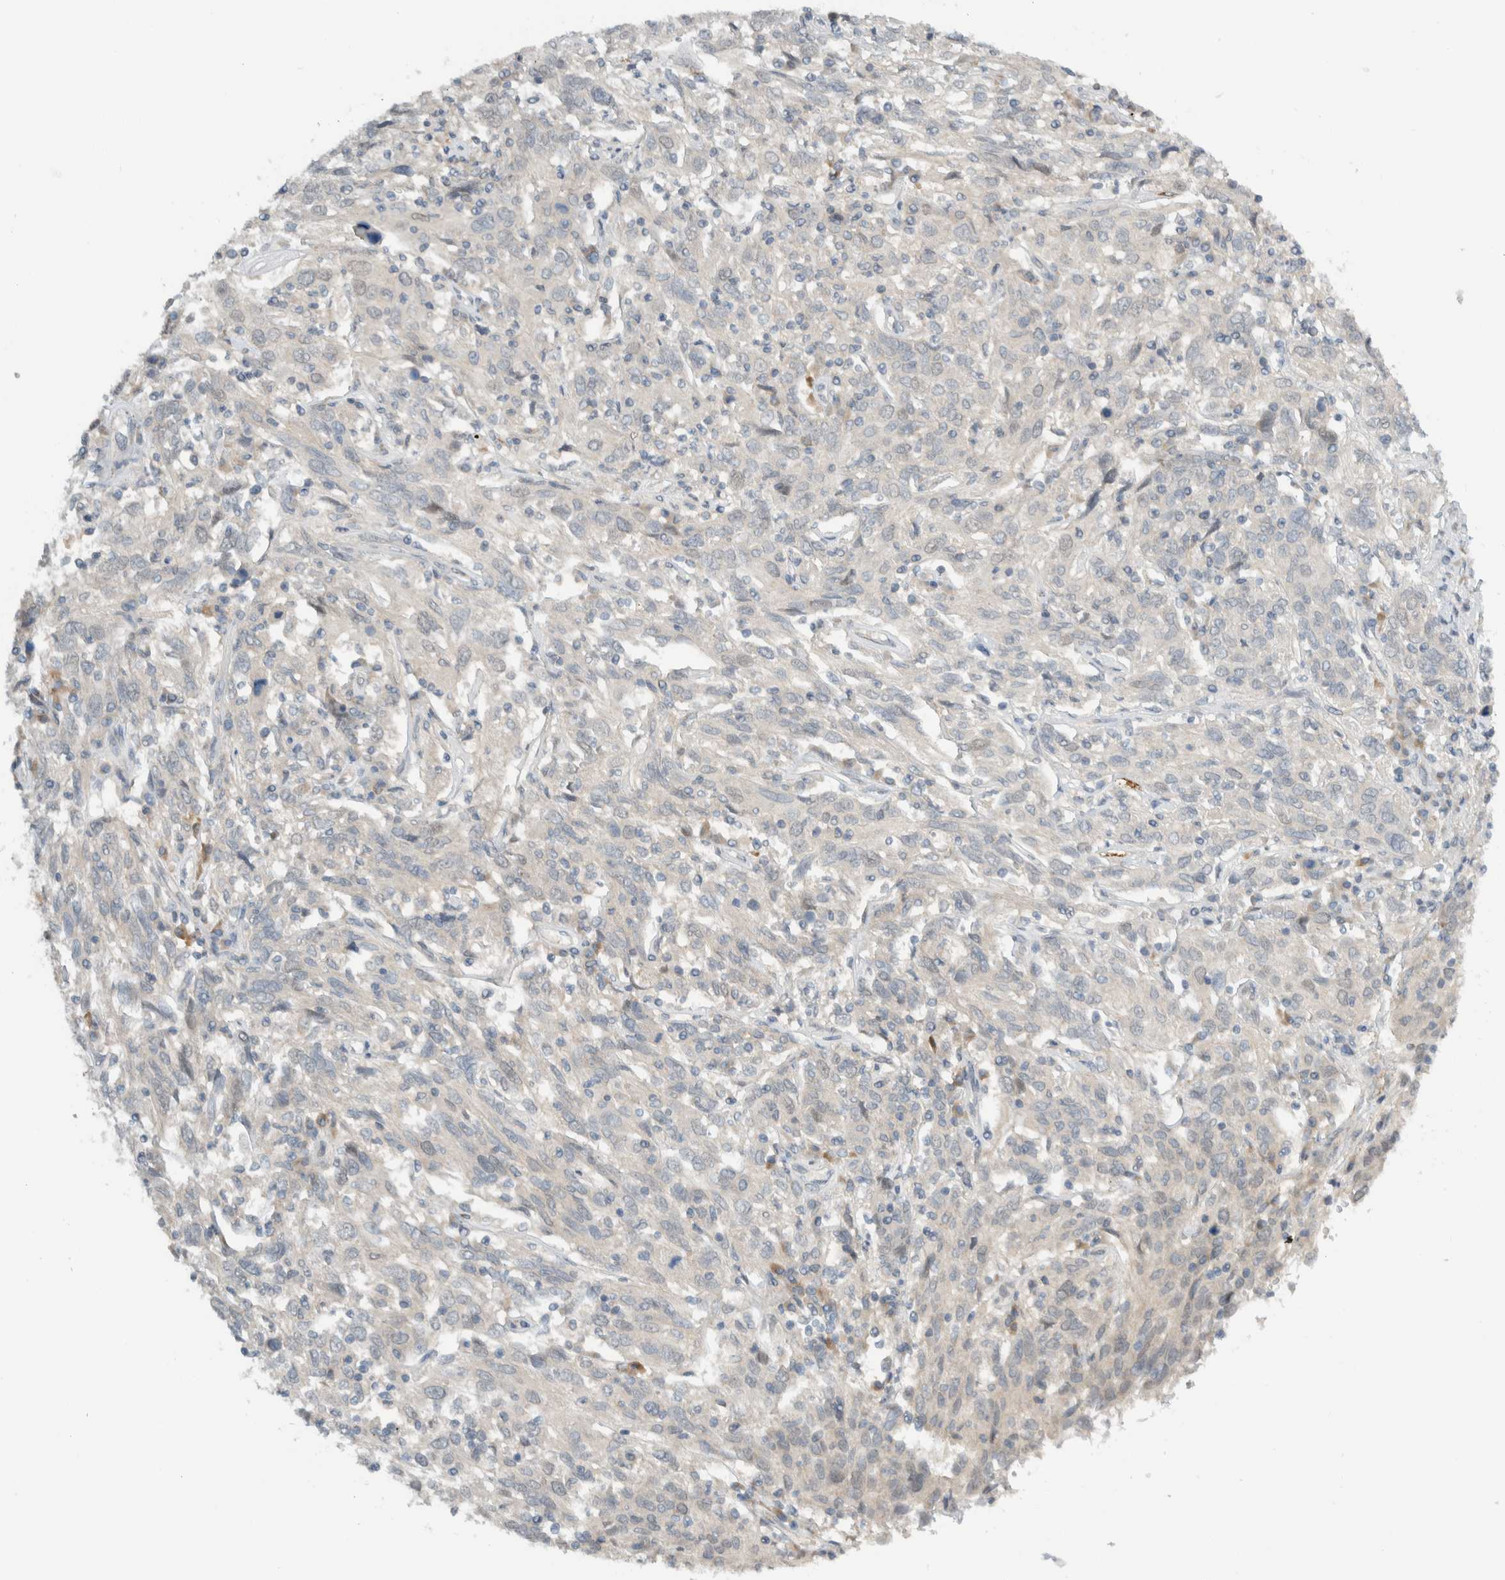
{"staining": {"intensity": "negative", "quantity": "none", "location": "none"}, "tissue": "cervical cancer", "cell_type": "Tumor cells", "image_type": "cancer", "snomed": [{"axis": "morphology", "description": "Squamous cell carcinoma, NOS"}, {"axis": "topography", "description": "Cervix"}], "caption": "This is a histopathology image of immunohistochemistry staining of cervical squamous cell carcinoma, which shows no staining in tumor cells.", "gene": "MPRIP", "patient": {"sex": "female", "age": 46}}